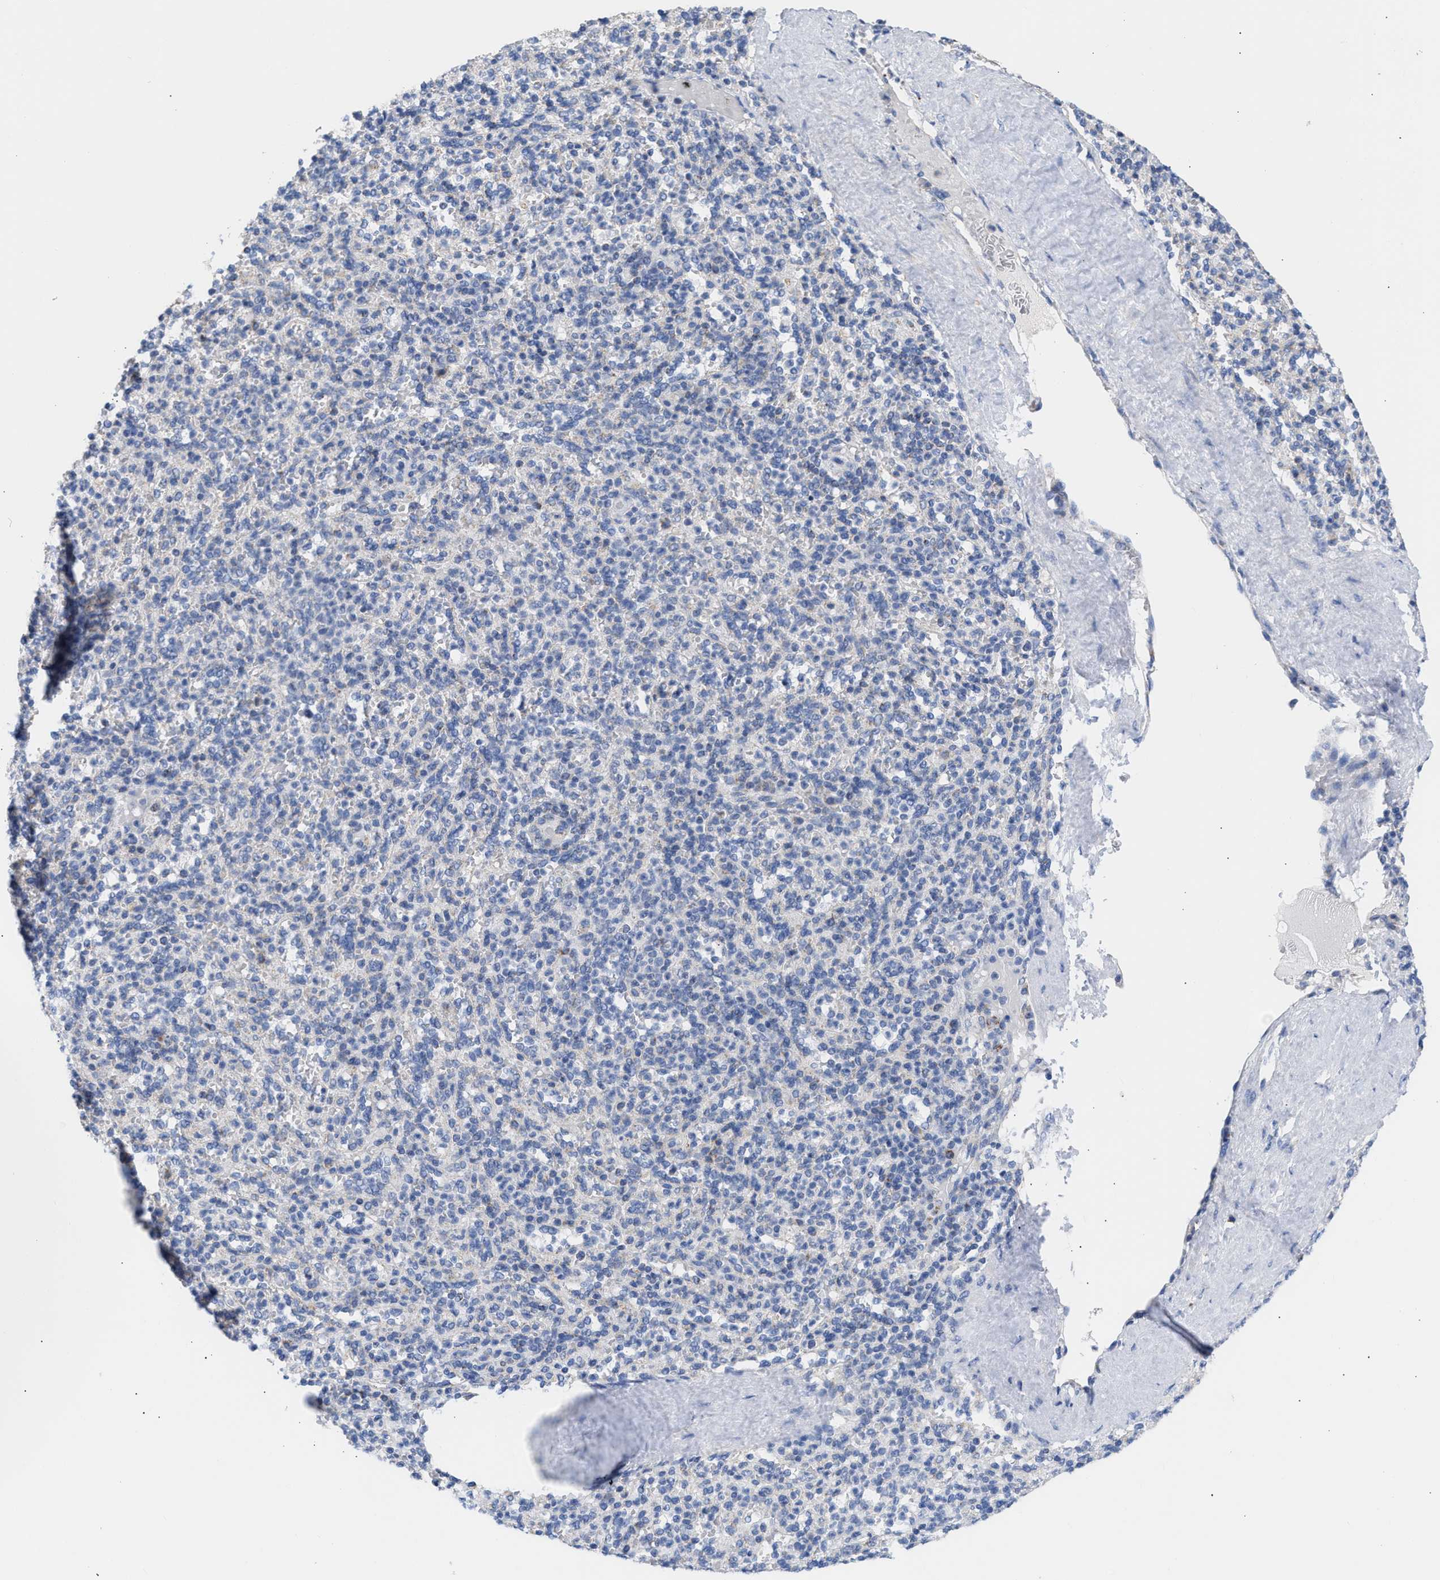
{"staining": {"intensity": "weak", "quantity": "<25%", "location": "cytoplasmic/membranous"}, "tissue": "spleen", "cell_type": "Cells in red pulp", "image_type": "normal", "snomed": [{"axis": "morphology", "description": "Normal tissue, NOS"}, {"axis": "topography", "description": "Spleen"}], "caption": "Cells in red pulp are negative for protein expression in benign human spleen. (Immunohistochemistry (ihc), brightfield microscopy, high magnification).", "gene": "ACOT13", "patient": {"sex": "male", "age": 36}}